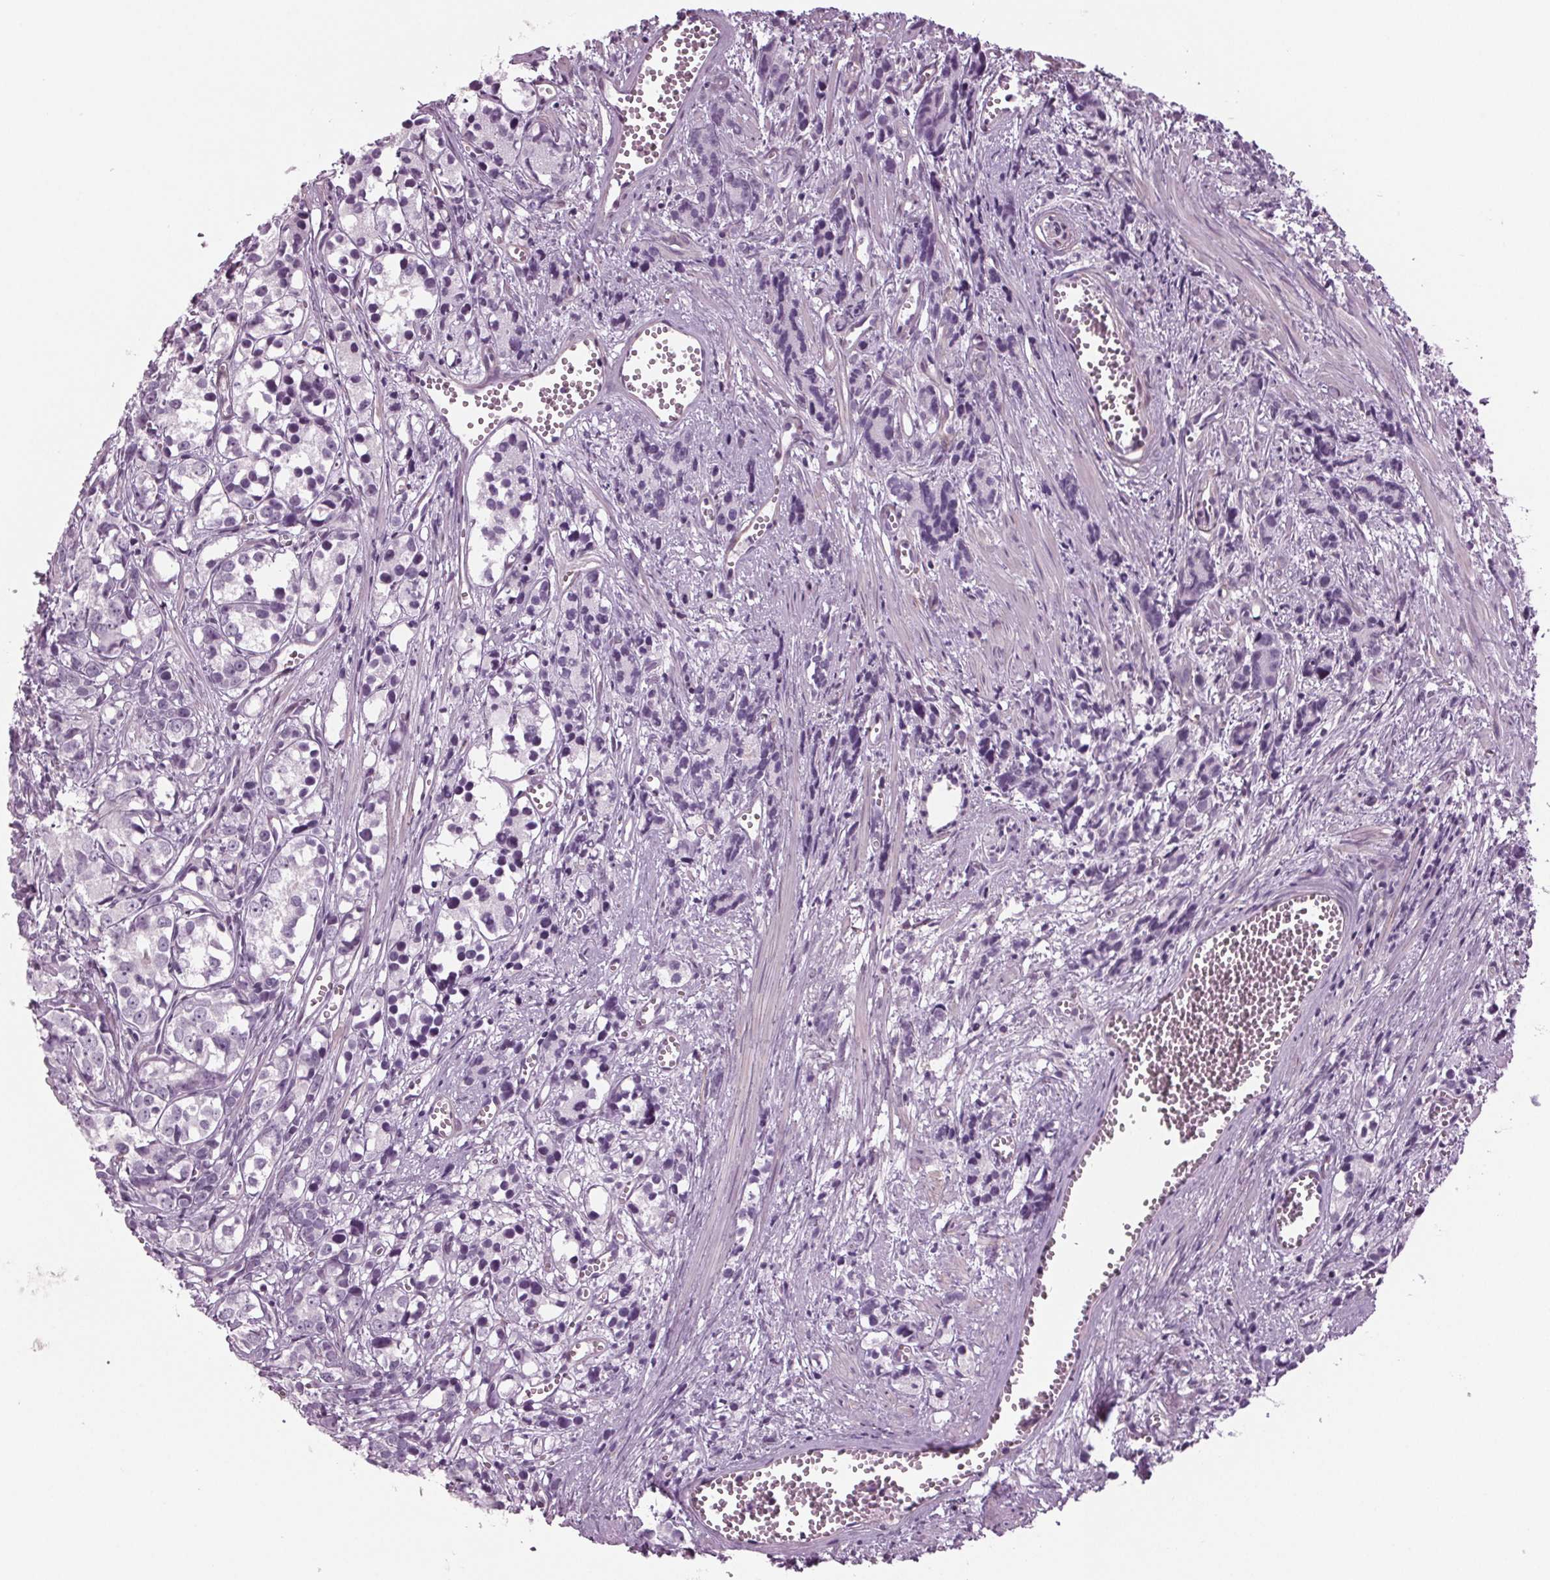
{"staining": {"intensity": "negative", "quantity": "none", "location": "none"}, "tissue": "prostate cancer", "cell_type": "Tumor cells", "image_type": "cancer", "snomed": [{"axis": "morphology", "description": "Adenocarcinoma, High grade"}, {"axis": "topography", "description": "Prostate"}], "caption": "This is an immunohistochemistry (IHC) image of human prostate cancer (high-grade adenocarcinoma). There is no expression in tumor cells.", "gene": "BHLHE22", "patient": {"sex": "male", "age": 77}}